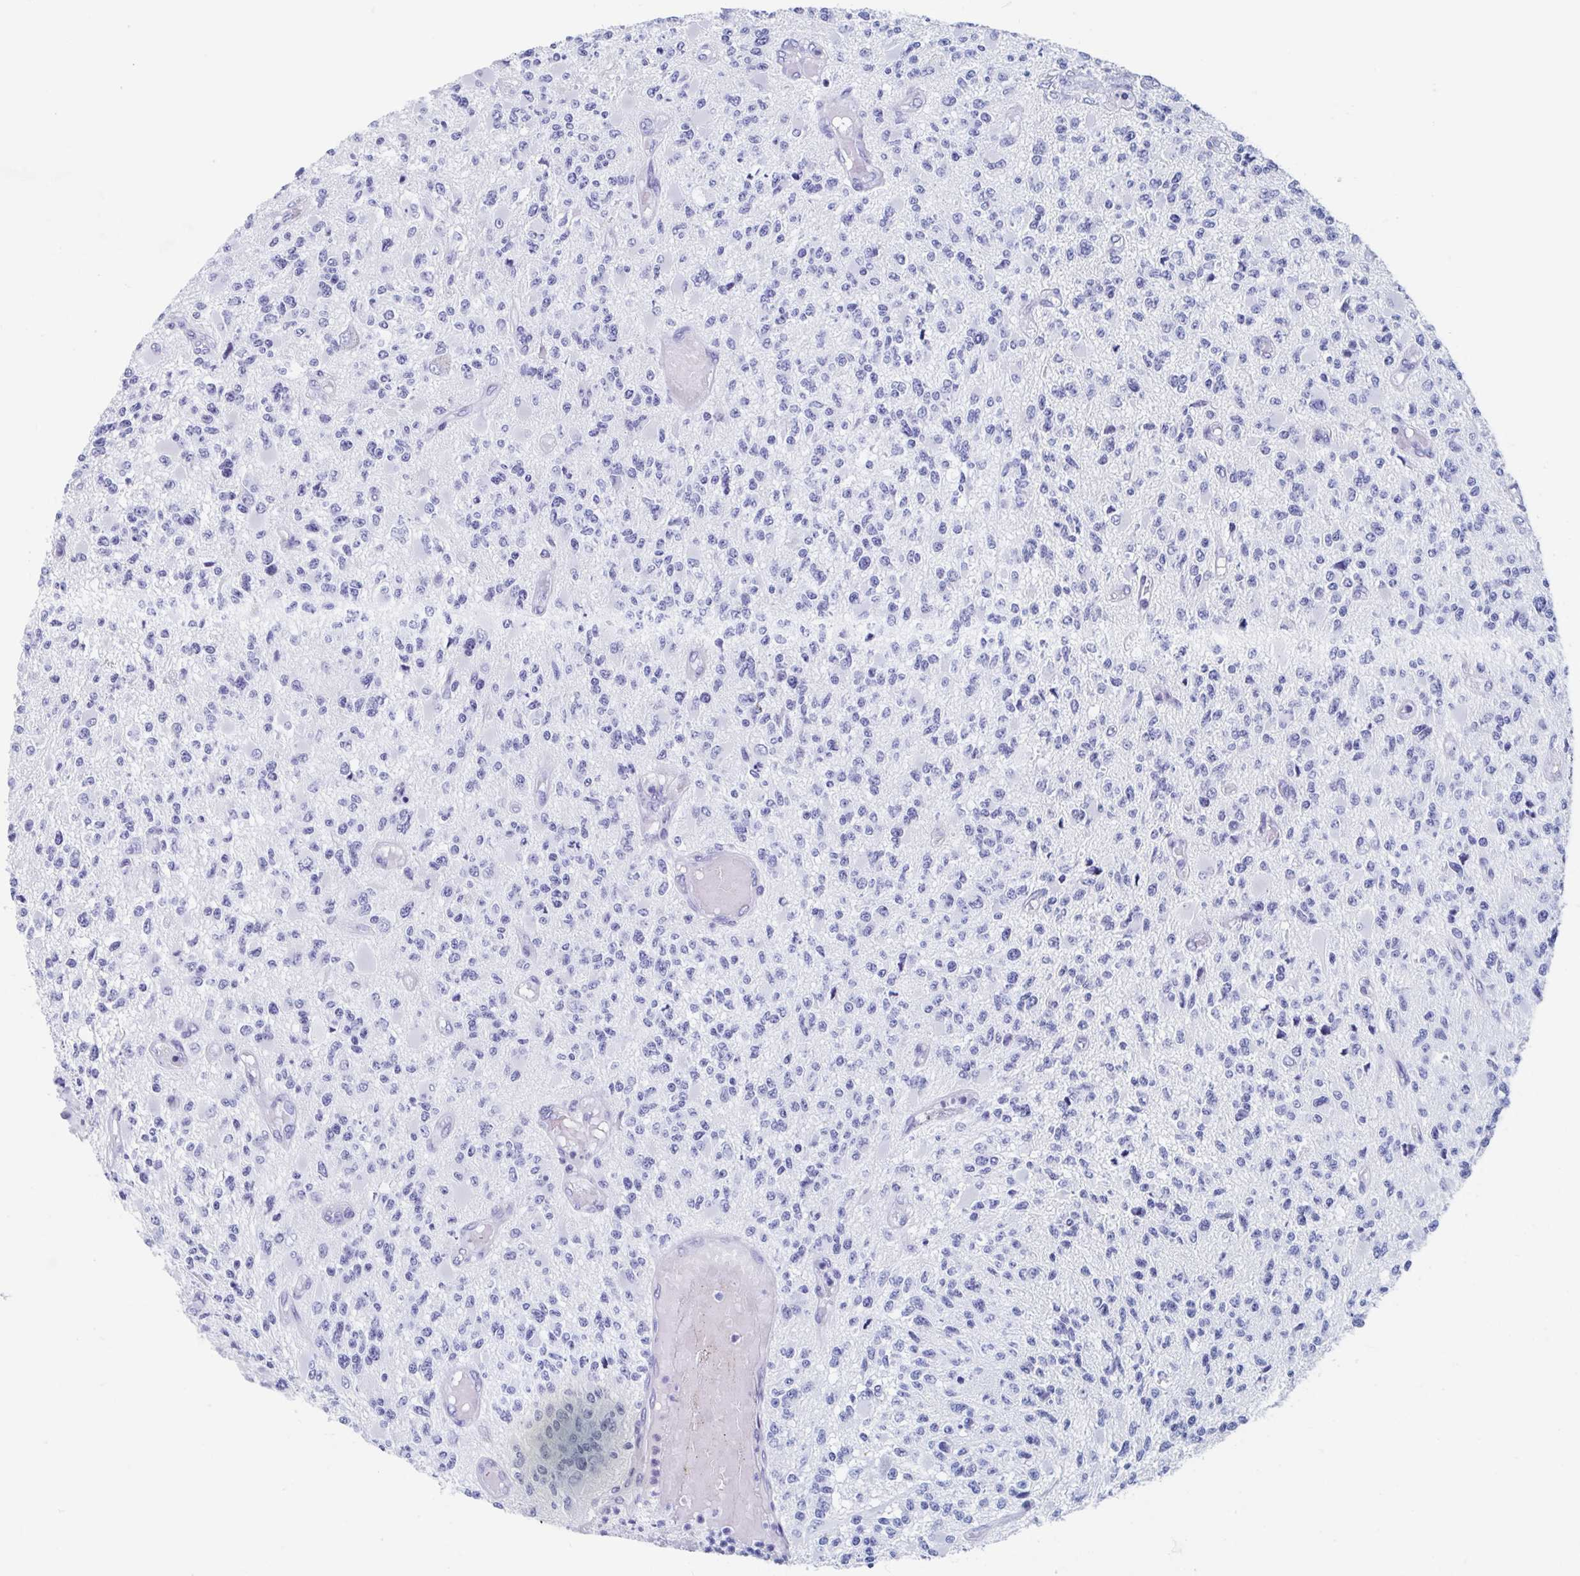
{"staining": {"intensity": "negative", "quantity": "none", "location": "none"}, "tissue": "glioma", "cell_type": "Tumor cells", "image_type": "cancer", "snomed": [{"axis": "morphology", "description": "Glioma, malignant, High grade"}, {"axis": "topography", "description": "Brain"}], "caption": "High power microscopy micrograph of an immunohistochemistry (IHC) image of glioma, revealing no significant positivity in tumor cells. Brightfield microscopy of immunohistochemistry (IHC) stained with DAB (brown) and hematoxylin (blue), captured at high magnification.", "gene": "HDGFL1", "patient": {"sex": "female", "age": 63}}